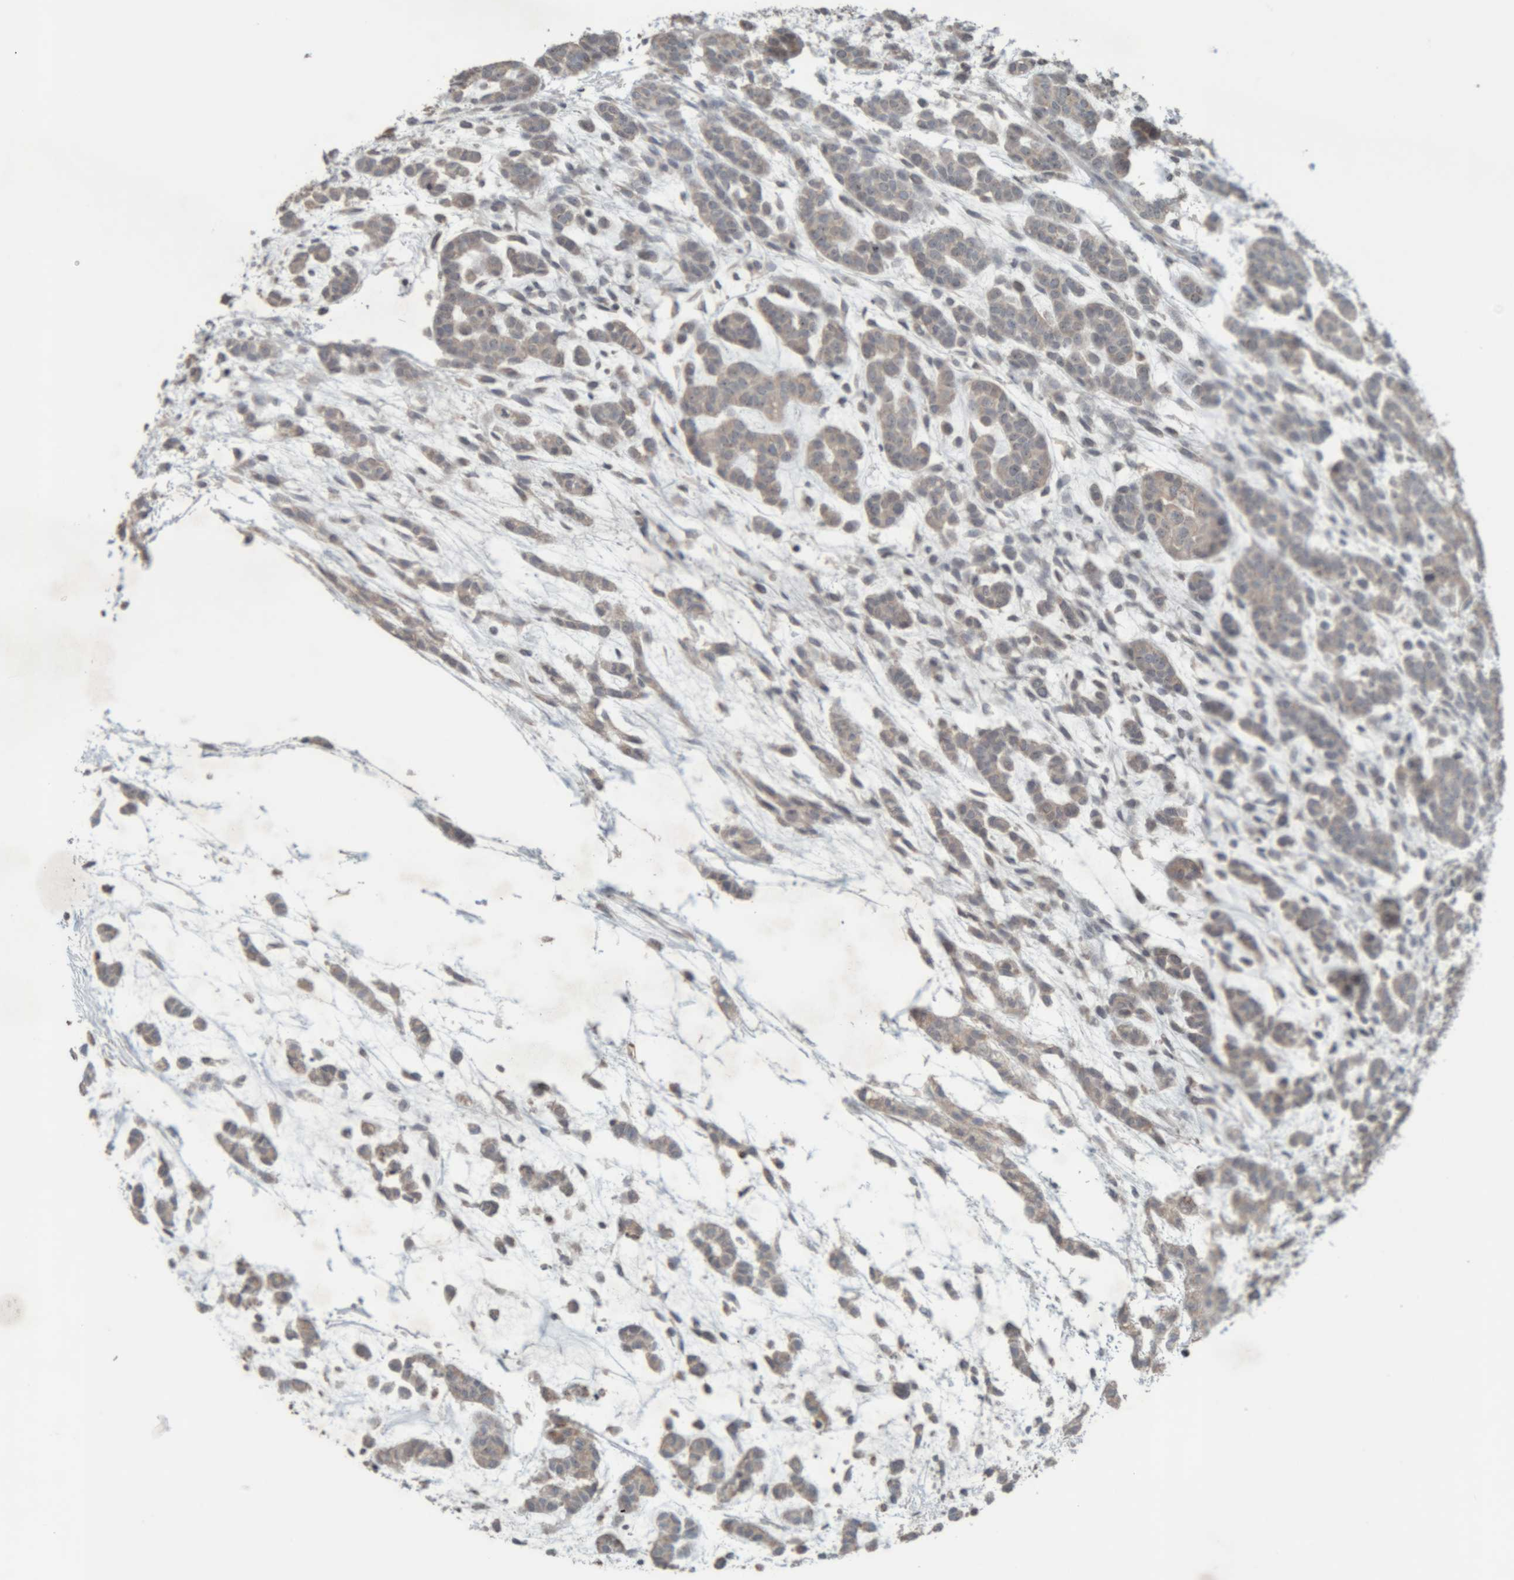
{"staining": {"intensity": "weak", "quantity": ">75%", "location": "cytoplasmic/membranous"}, "tissue": "head and neck cancer", "cell_type": "Tumor cells", "image_type": "cancer", "snomed": [{"axis": "morphology", "description": "Adenocarcinoma, NOS"}, {"axis": "morphology", "description": "Adenoma, NOS"}, {"axis": "topography", "description": "Head-Neck"}], "caption": "Protein expression analysis of human head and neck cancer reveals weak cytoplasmic/membranous expression in about >75% of tumor cells.", "gene": "RPF1", "patient": {"sex": "female", "age": 55}}